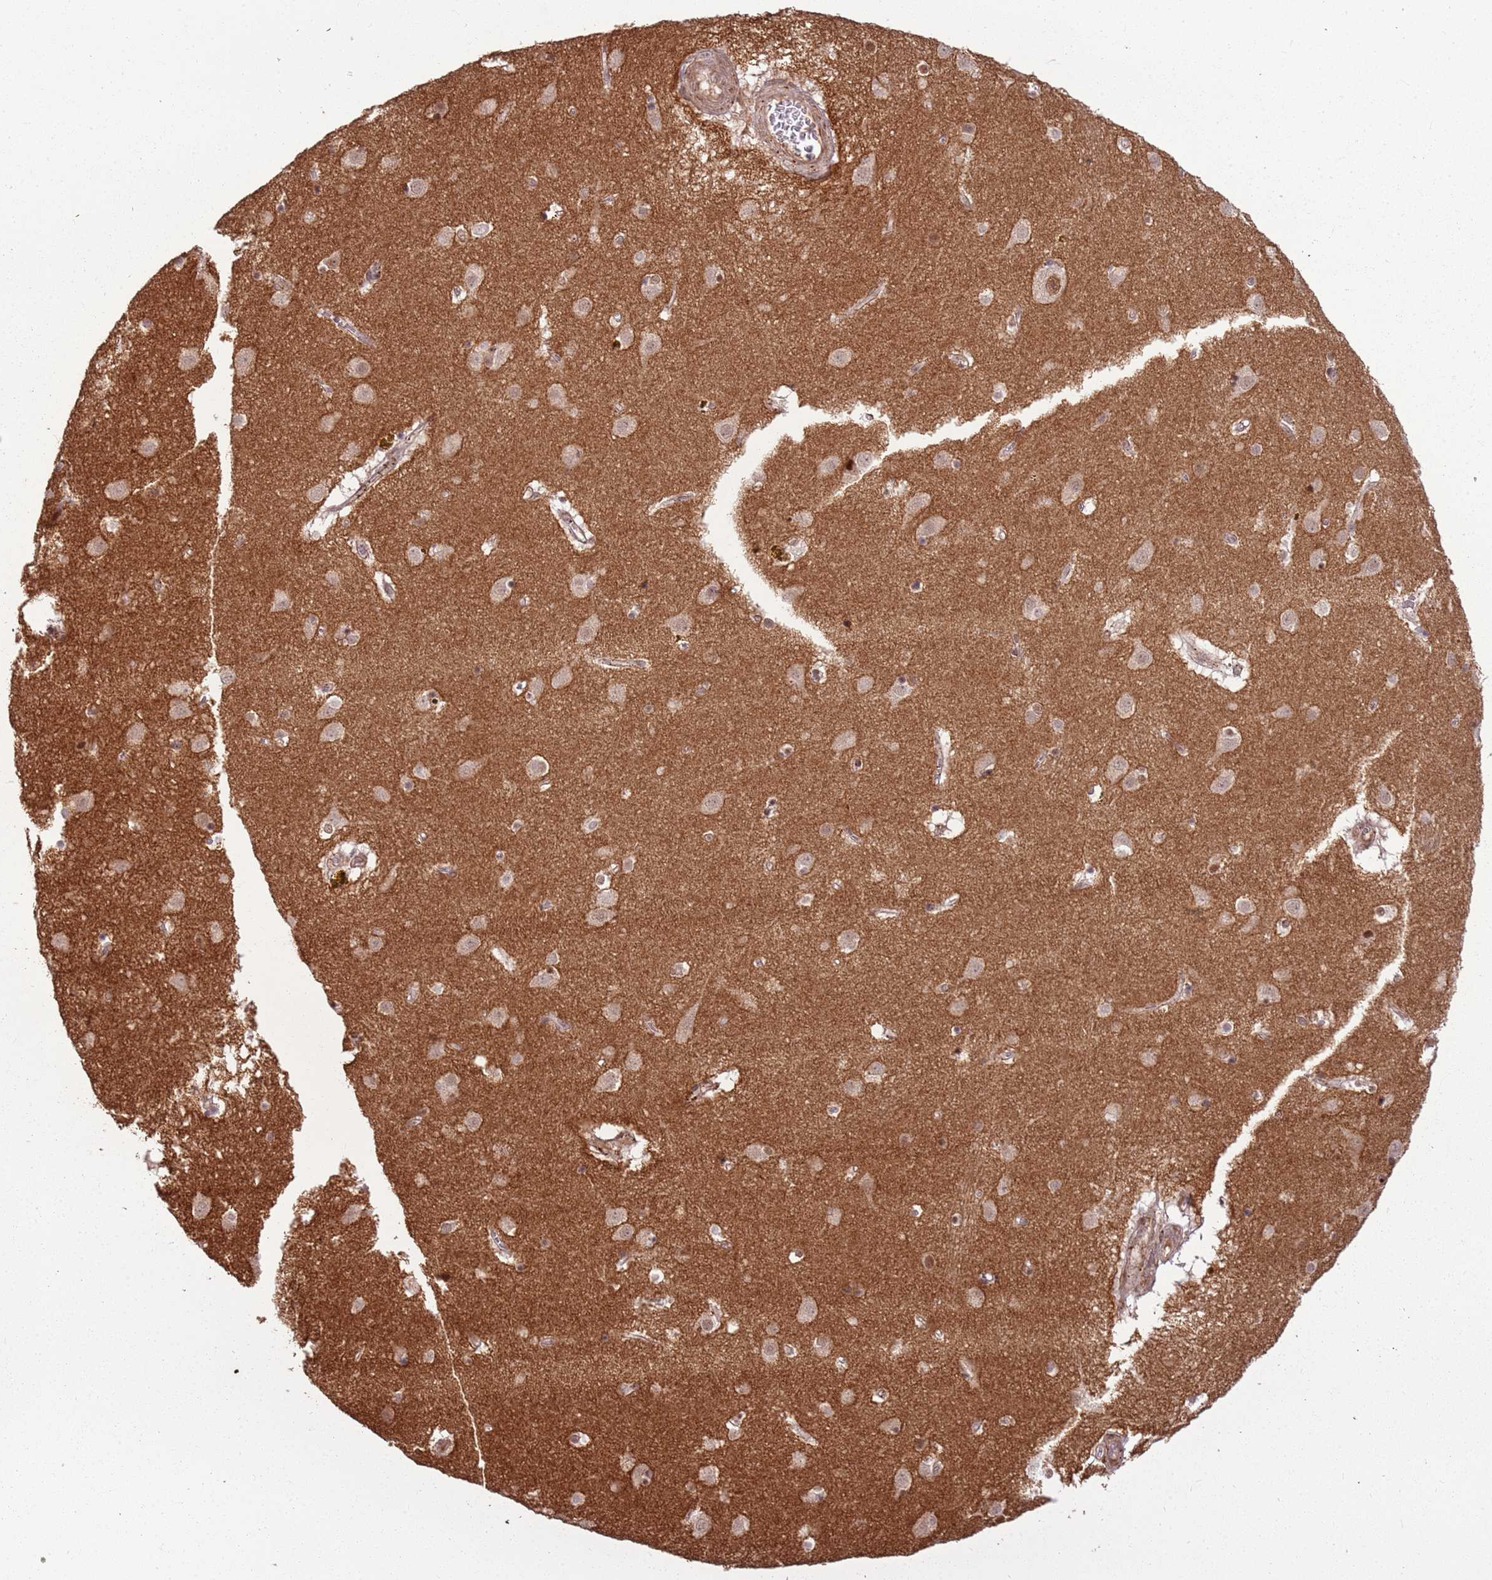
{"staining": {"intensity": "moderate", "quantity": "<25%", "location": "nuclear"}, "tissue": "caudate", "cell_type": "Glial cells", "image_type": "normal", "snomed": [{"axis": "morphology", "description": "Normal tissue, NOS"}, {"axis": "topography", "description": "Lateral ventricle wall"}], "caption": "A brown stain shows moderate nuclear positivity of a protein in glial cells of normal caudate. (DAB = brown stain, brightfield microscopy at high magnification).", "gene": "POLR3H", "patient": {"sex": "male", "age": 70}}